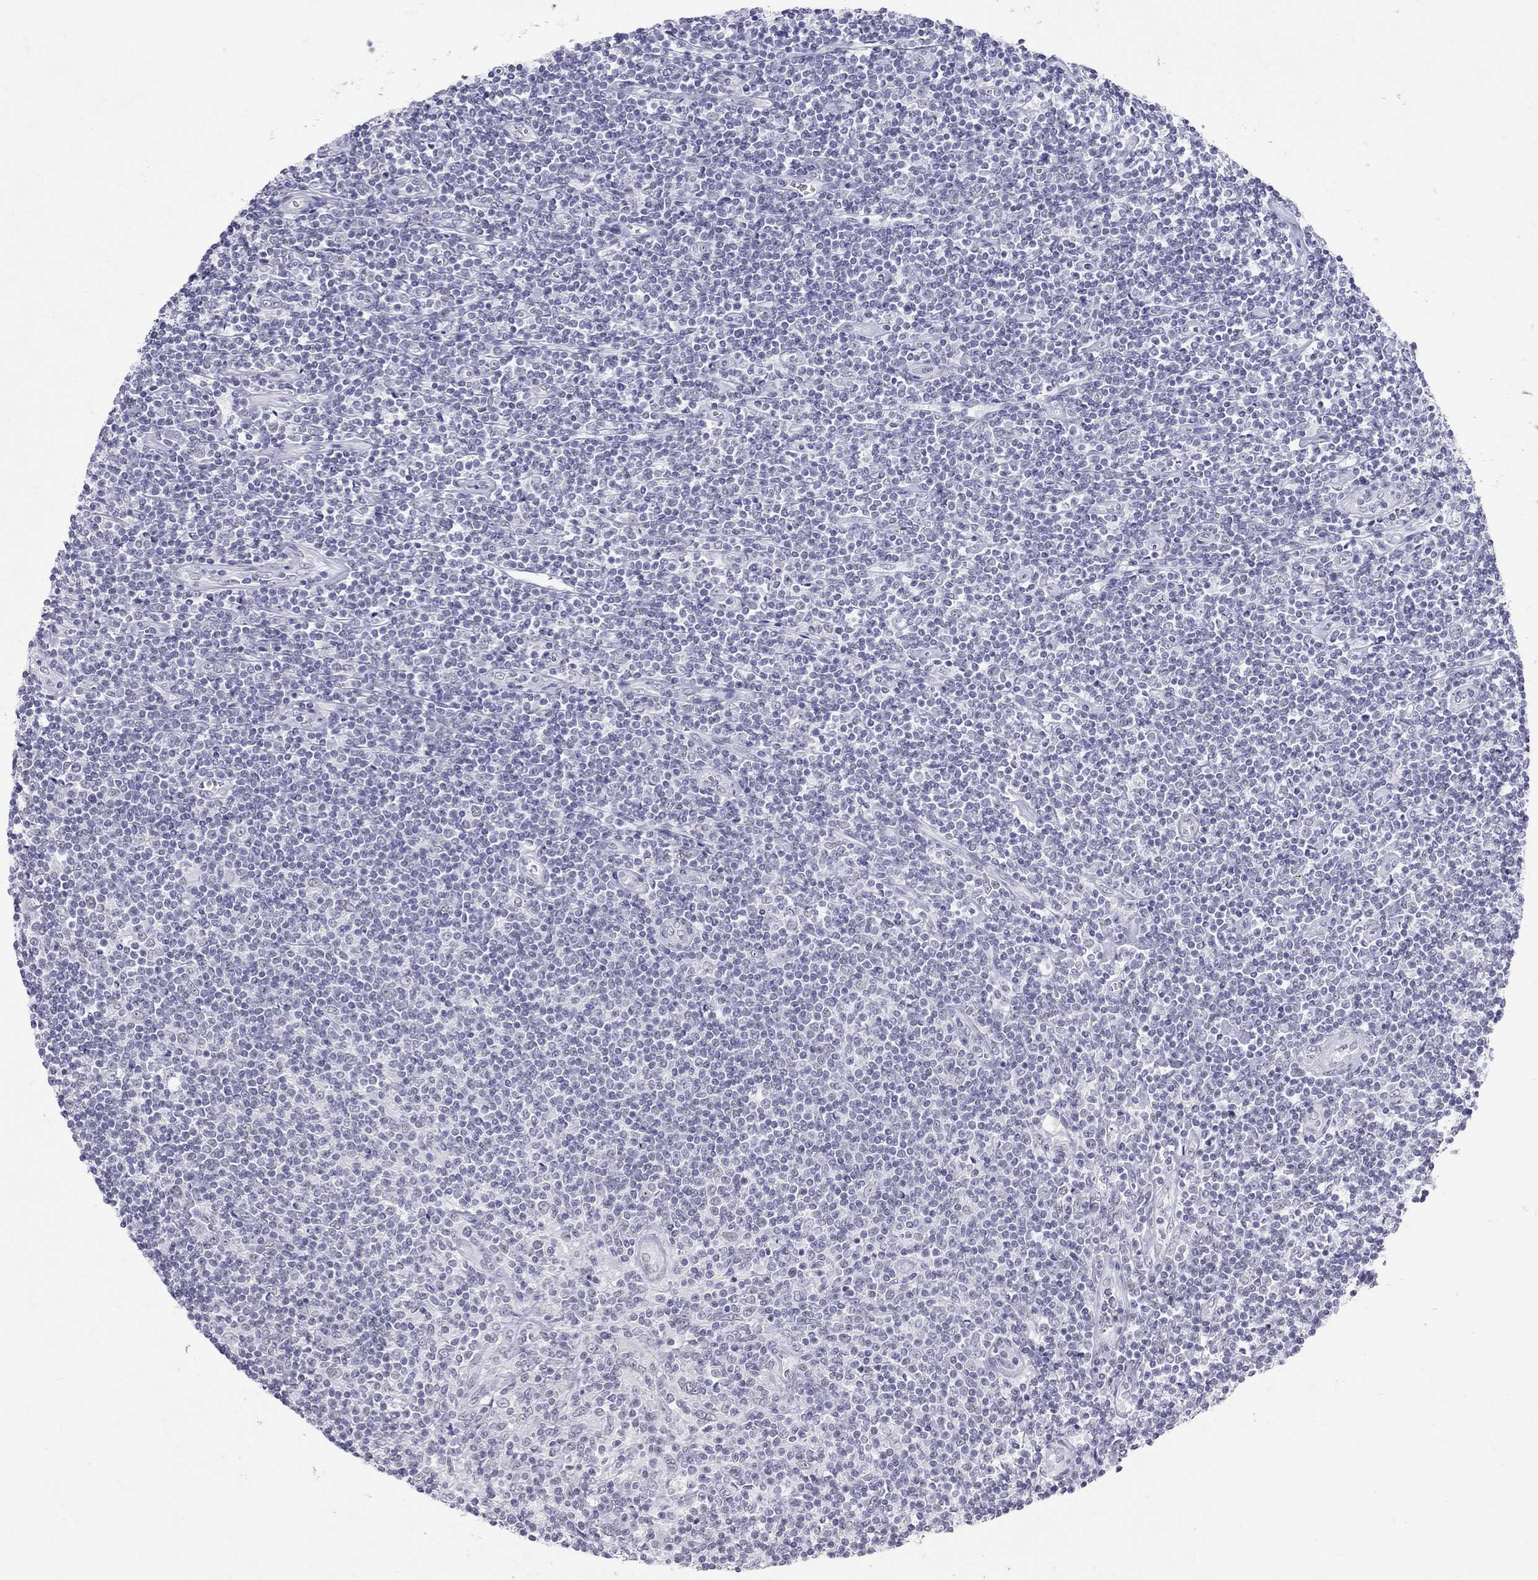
{"staining": {"intensity": "negative", "quantity": "none", "location": "none"}, "tissue": "lymphoma", "cell_type": "Tumor cells", "image_type": "cancer", "snomed": [{"axis": "morphology", "description": "Hodgkin's disease, NOS"}, {"axis": "topography", "description": "Lymph node"}], "caption": "Human Hodgkin's disease stained for a protein using immunohistochemistry (IHC) displays no expression in tumor cells.", "gene": "JHY", "patient": {"sex": "male", "age": 40}}